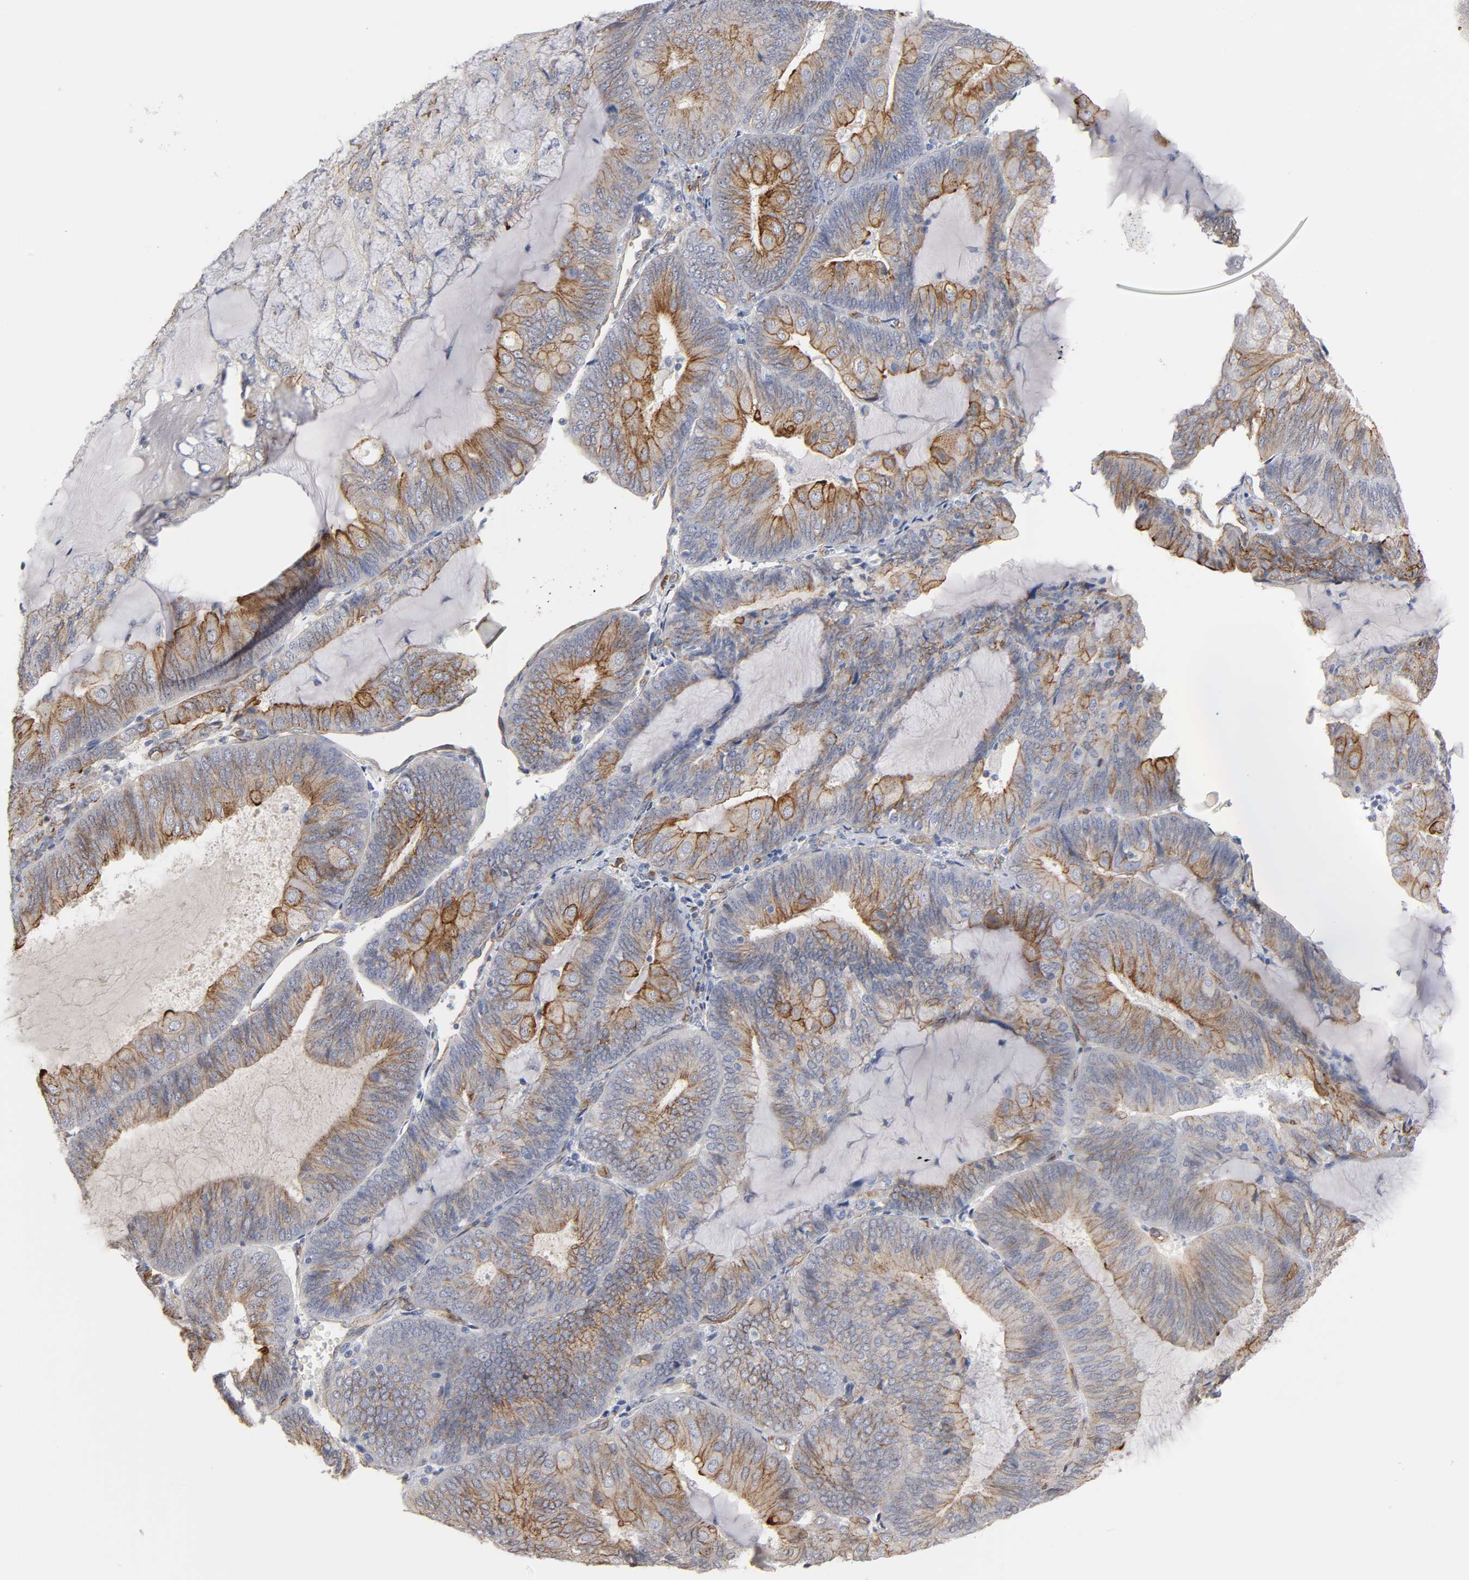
{"staining": {"intensity": "moderate", "quantity": "25%-75%", "location": "cytoplasmic/membranous"}, "tissue": "endometrial cancer", "cell_type": "Tumor cells", "image_type": "cancer", "snomed": [{"axis": "morphology", "description": "Adenocarcinoma, NOS"}, {"axis": "topography", "description": "Endometrium"}], "caption": "Adenocarcinoma (endometrial) was stained to show a protein in brown. There is medium levels of moderate cytoplasmic/membranous expression in about 25%-75% of tumor cells. (DAB IHC, brown staining for protein, blue staining for nuclei).", "gene": "SPTAN1", "patient": {"sex": "female", "age": 81}}